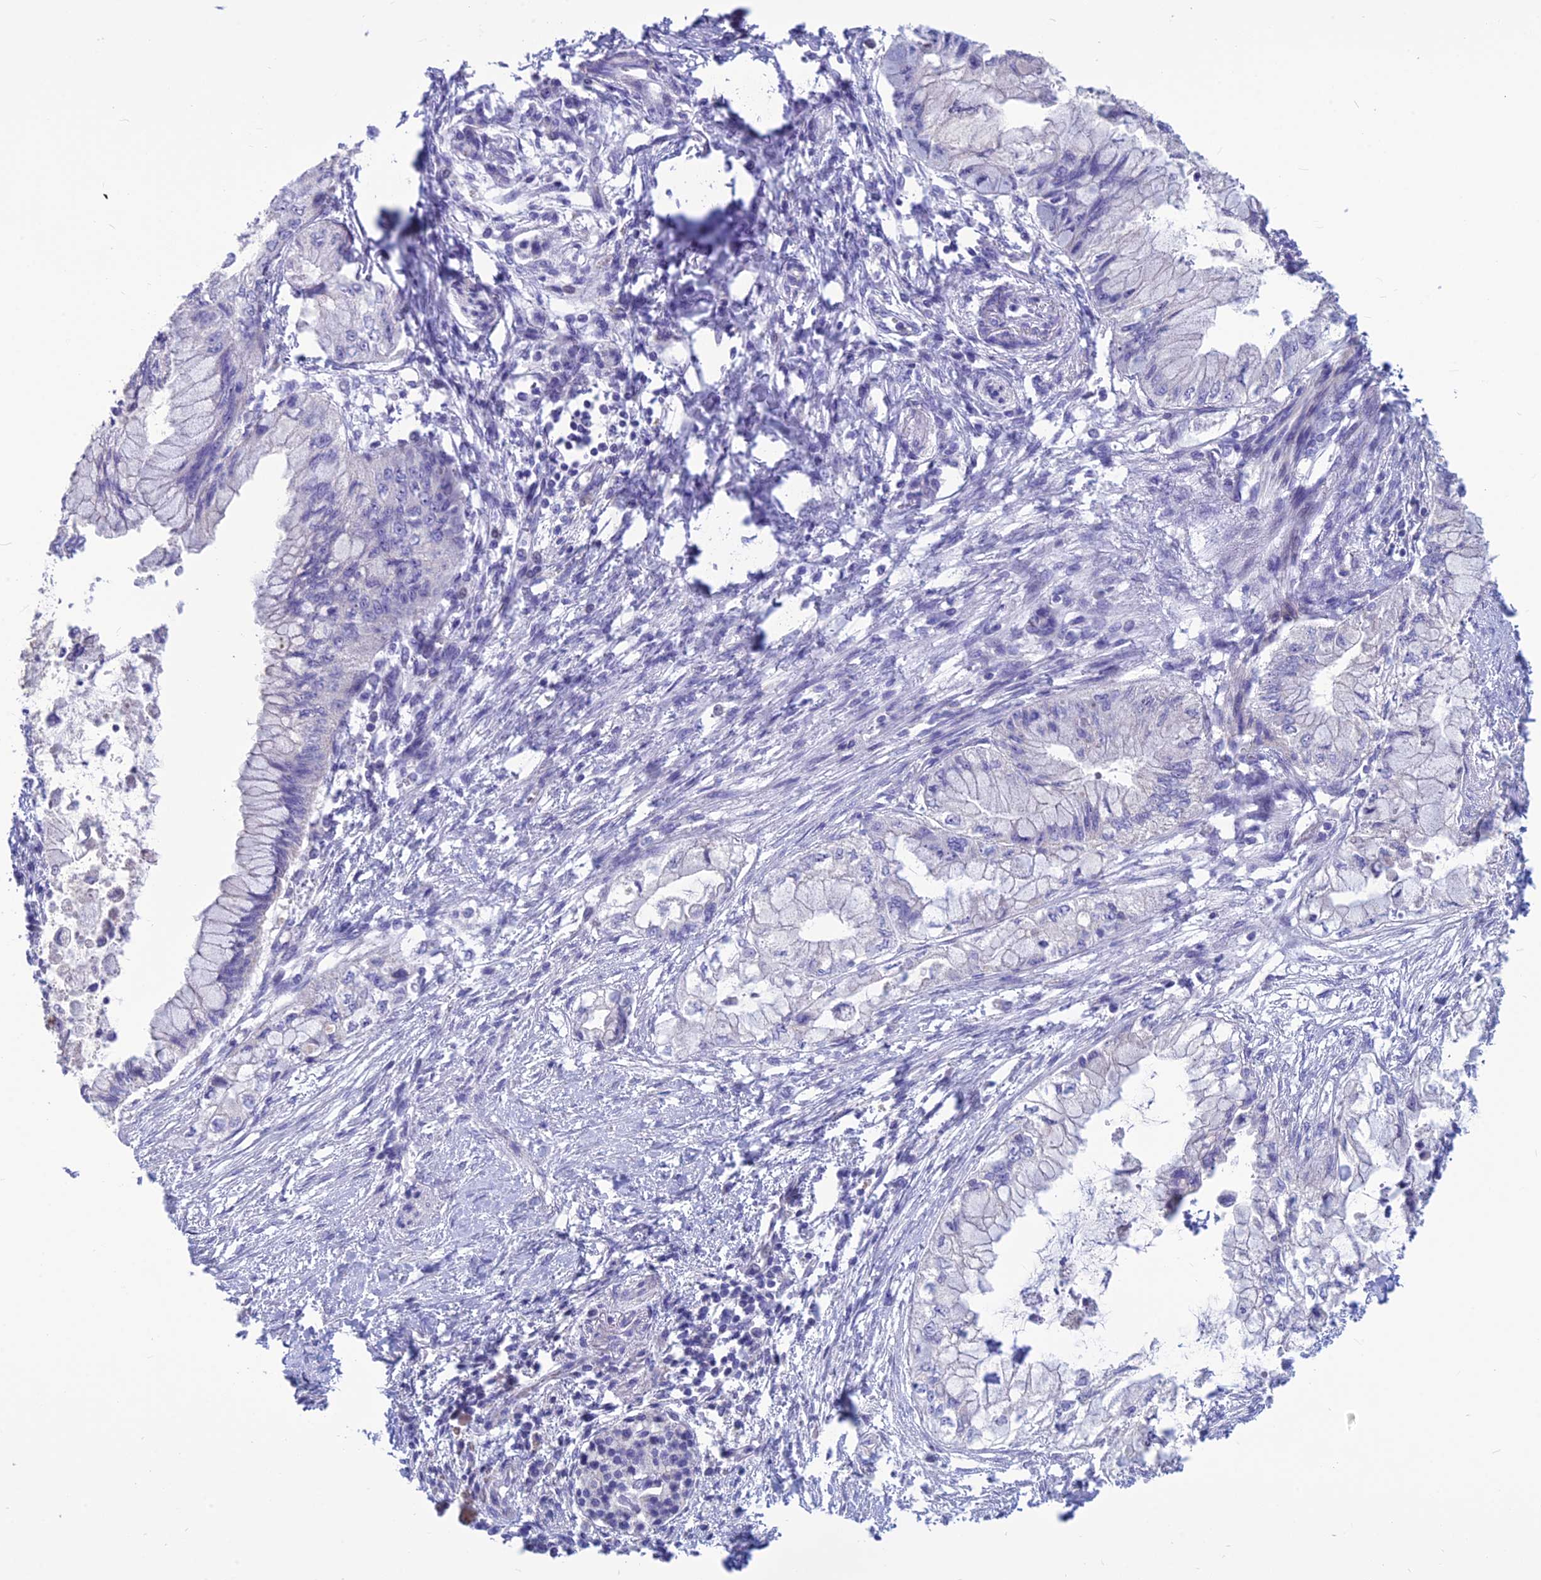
{"staining": {"intensity": "negative", "quantity": "none", "location": "none"}, "tissue": "pancreatic cancer", "cell_type": "Tumor cells", "image_type": "cancer", "snomed": [{"axis": "morphology", "description": "Adenocarcinoma, NOS"}, {"axis": "topography", "description": "Pancreas"}], "caption": "IHC of human pancreatic adenocarcinoma demonstrates no staining in tumor cells.", "gene": "BHMT2", "patient": {"sex": "male", "age": 48}}